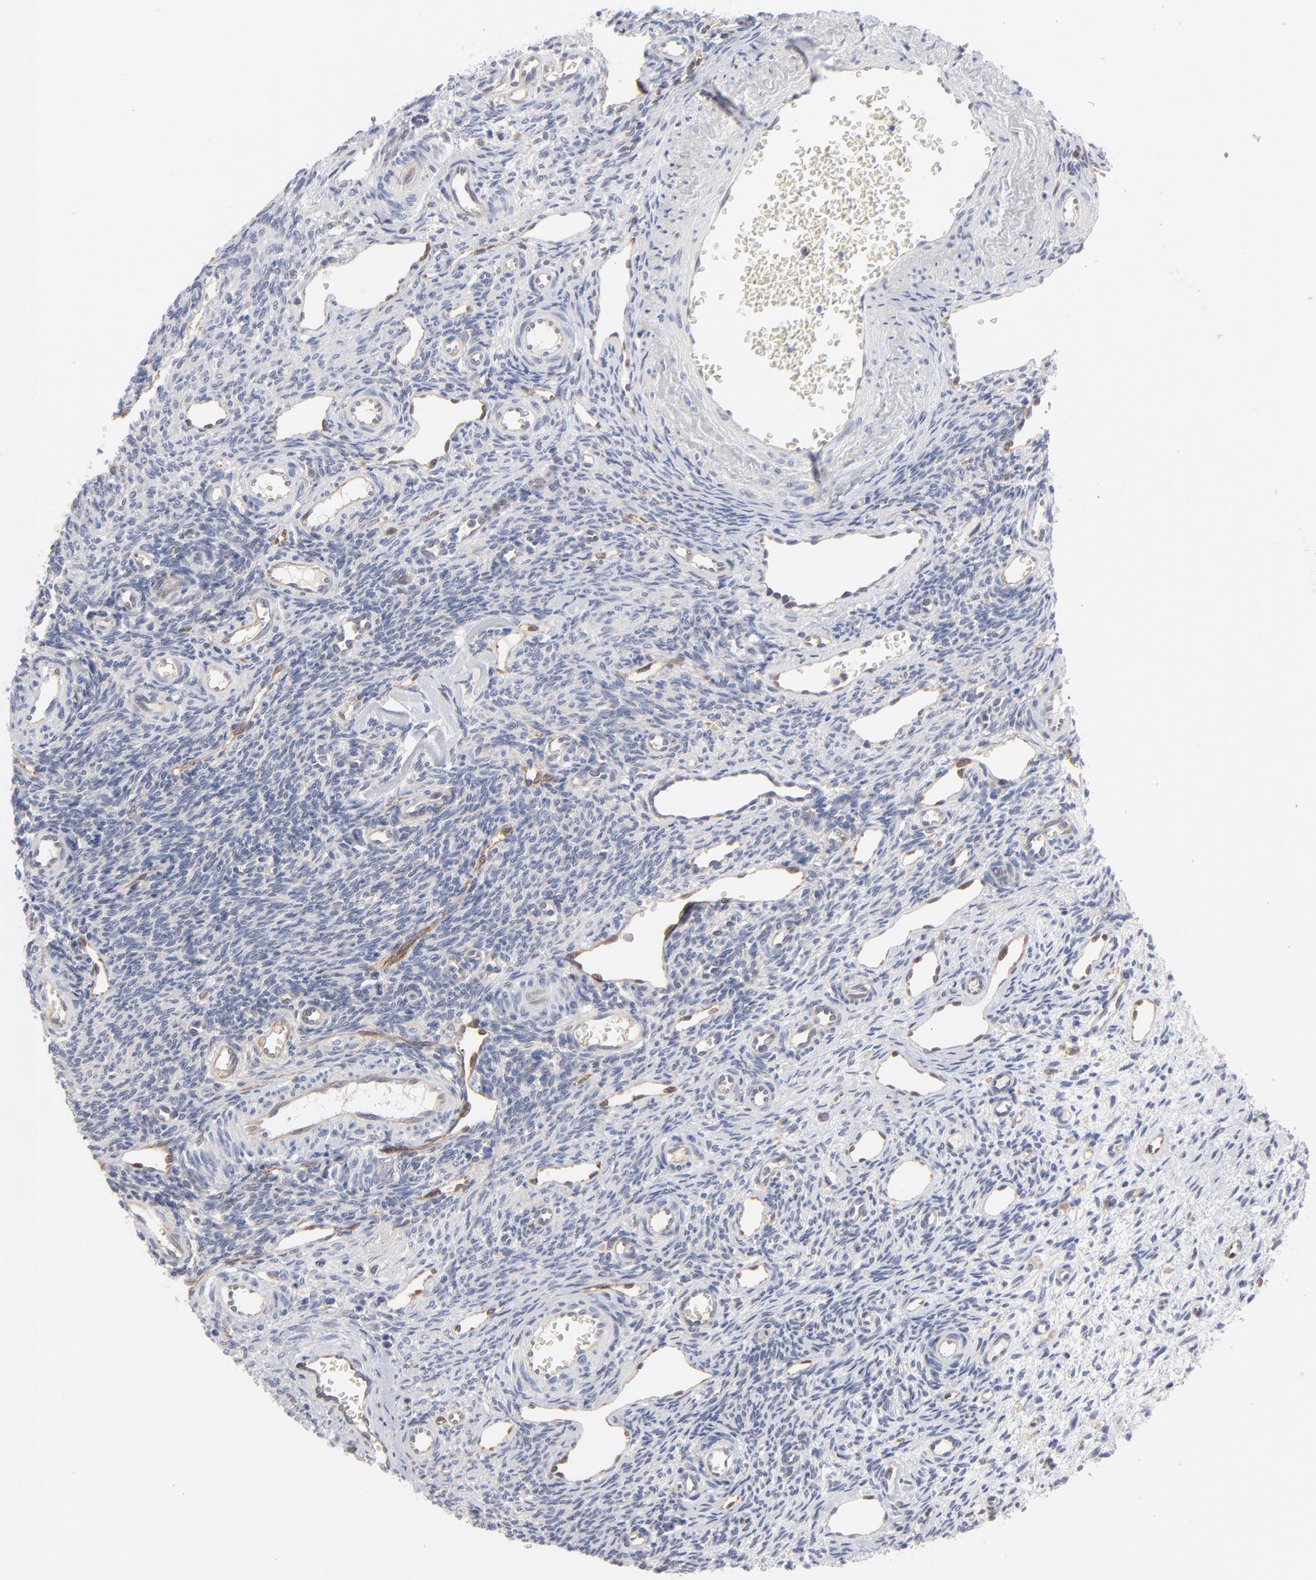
{"staining": {"intensity": "negative", "quantity": "none", "location": "none"}, "tissue": "ovary", "cell_type": "Ovarian stroma cells", "image_type": "normal", "snomed": [{"axis": "morphology", "description": "Normal tissue, NOS"}, {"axis": "topography", "description": "Ovary"}], "caption": "Ovarian stroma cells show no significant protein expression in unremarkable ovary.", "gene": "ARRB1", "patient": {"sex": "female", "age": 33}}